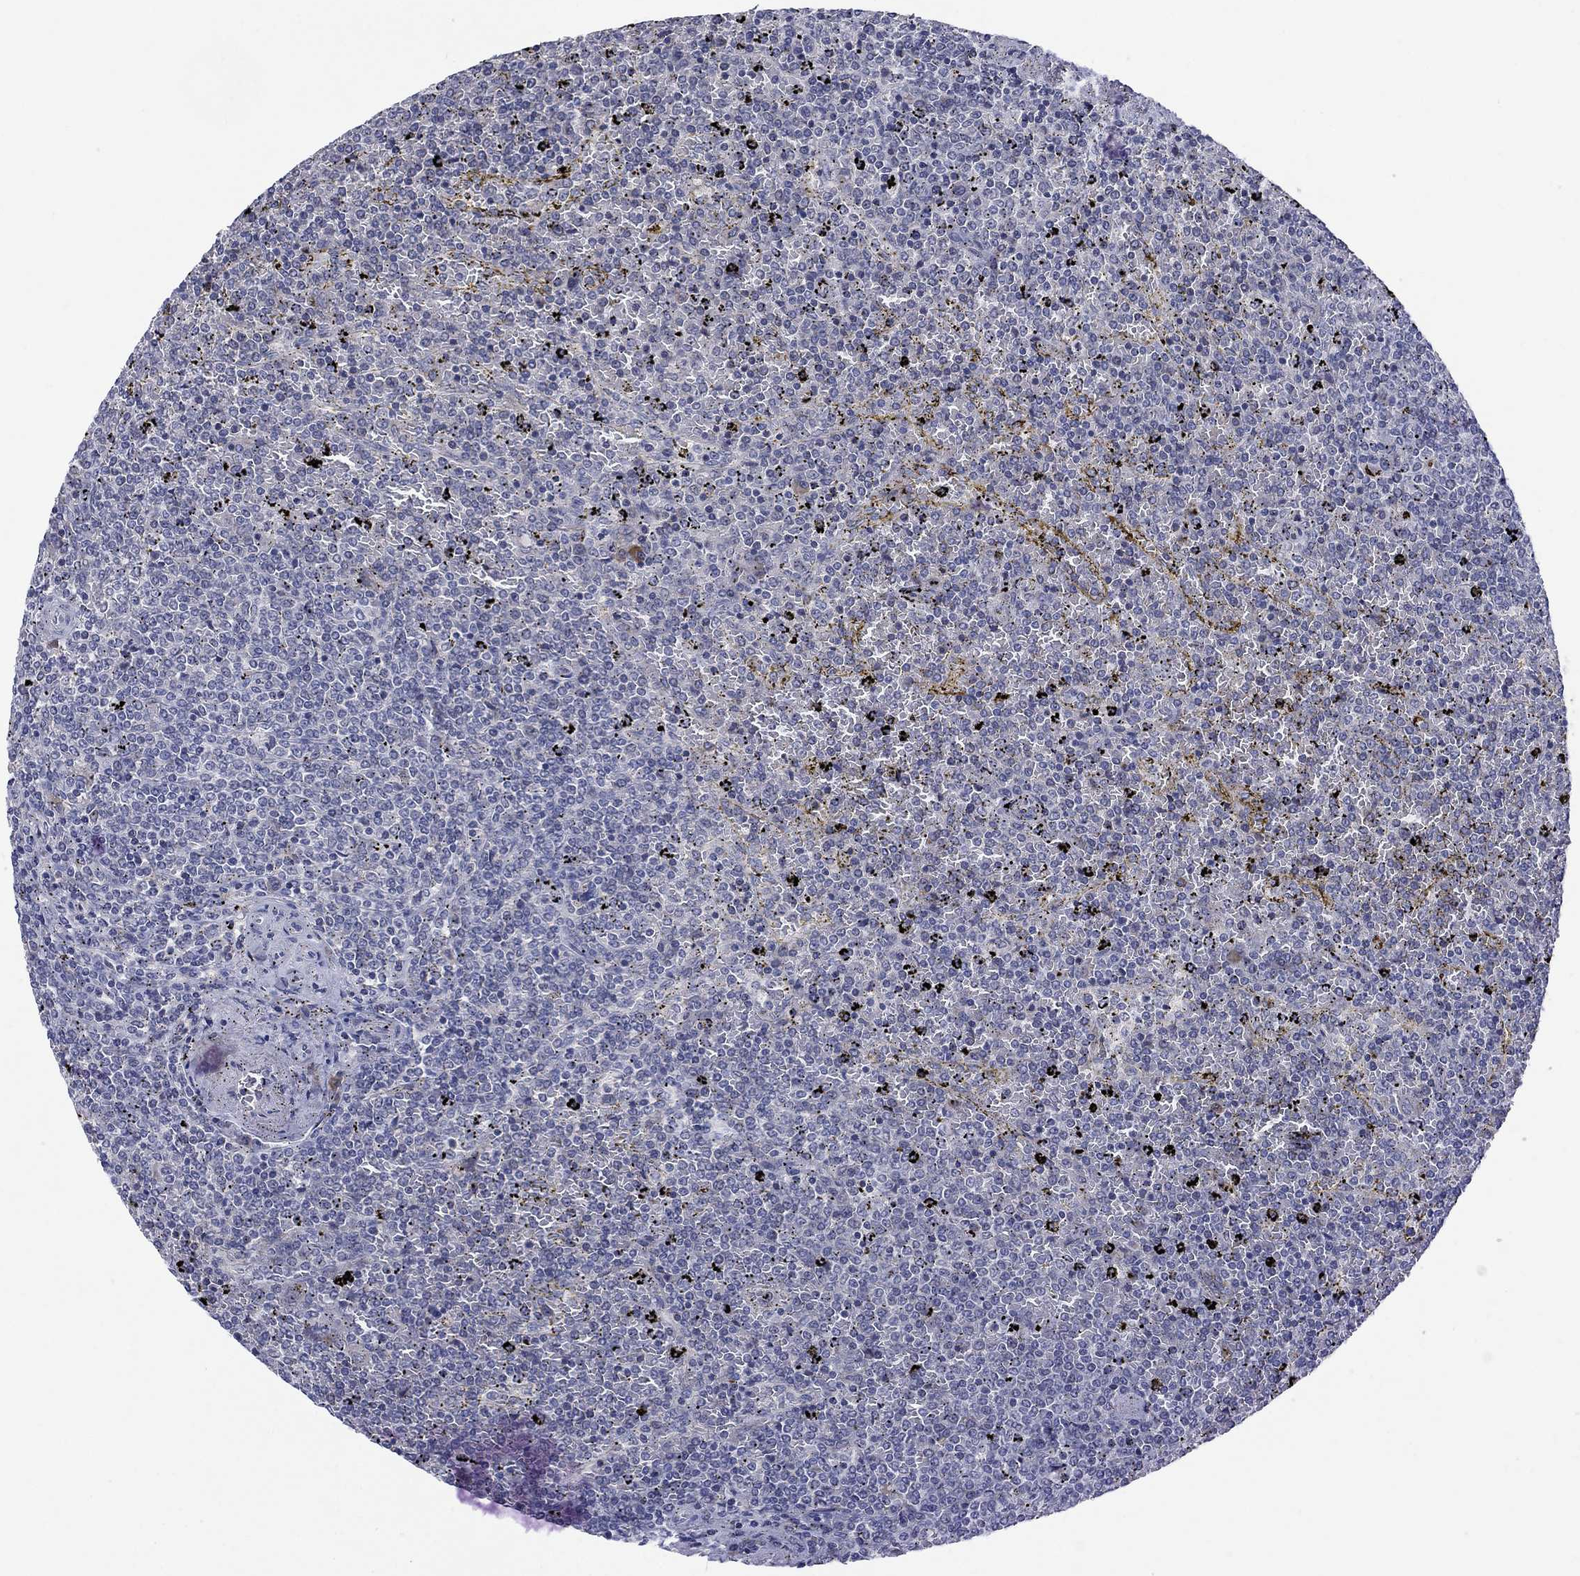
{"staining": {"intensity": "negative", "quantity": "none", "location": "none"}, "tissue": "lymphoma", "cell_type": "Tumor cells", "image_type": "cancer", "snomed": [{"axis": "morphology", "description": "Malignant lymphoma, non-Hodgkin's type, Low grade"}, {"axis": "topography", "description": "Spleen"}], "caption": "Lymphoma stained for a protein using immunohistochemistry reveals no expression tumor cells.", "gene": "CACNA1A", "patient": {"sex": "female", "age": 77}}